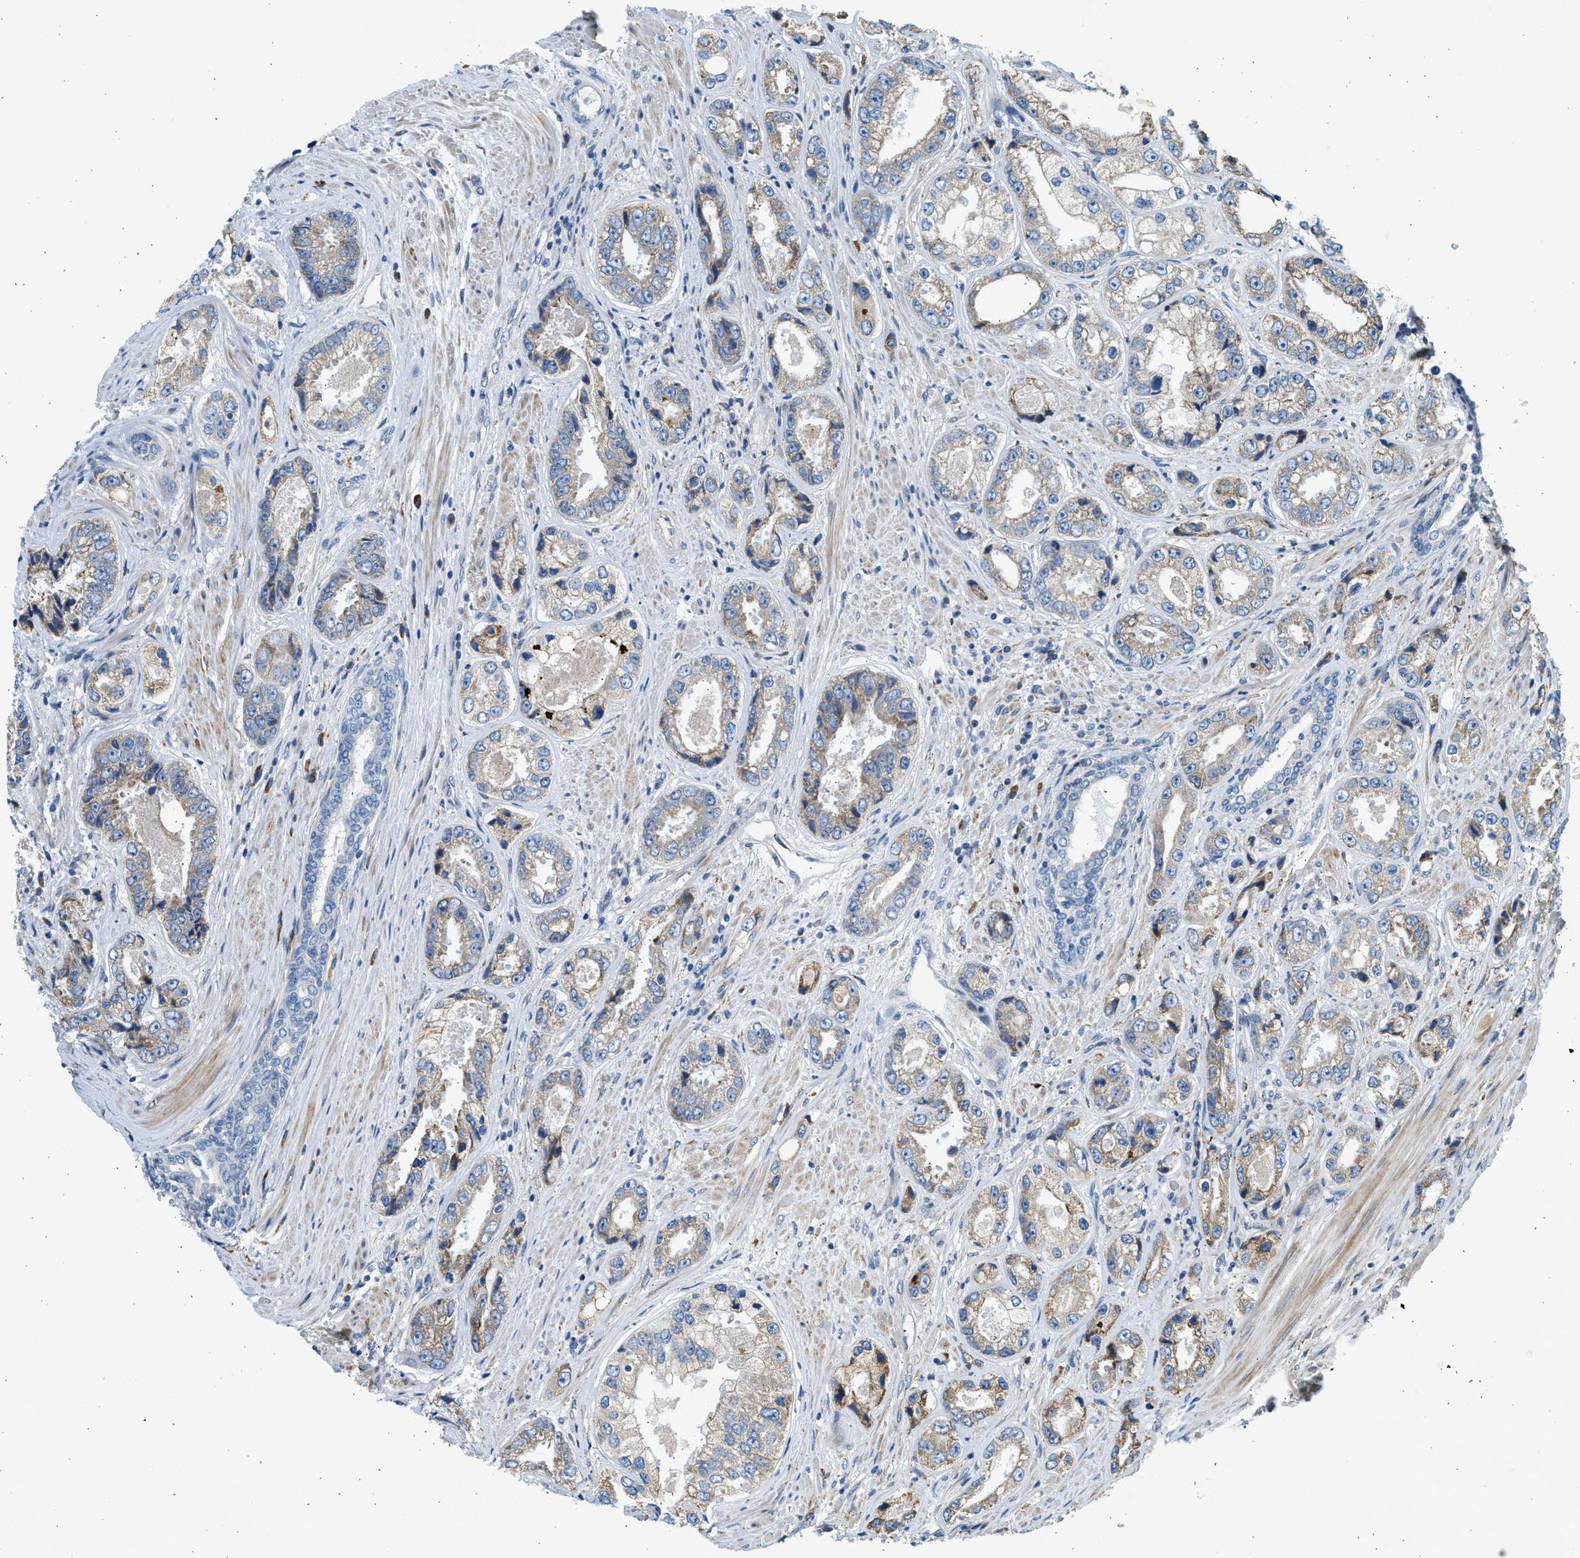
{"staining": {"intensity": "weak", "quantity": "<25%", "location": "cytoplasmic/membranous"}, "tissue": "prostate cancer", "cell_type": "Tumor cells", "image_type": "cancer", "snomed": [{"axis": "morphology", "description": "Adenocarcinoma, High grade"}, {"axis": "topography", "description": "Prostate"}], "caption": "Tumor cells show no significant protein expression in adenocarcinoma (high-grade) (prostate).", "gene": "CNTN6", "patient": {"sex": "male", "age": 61}}